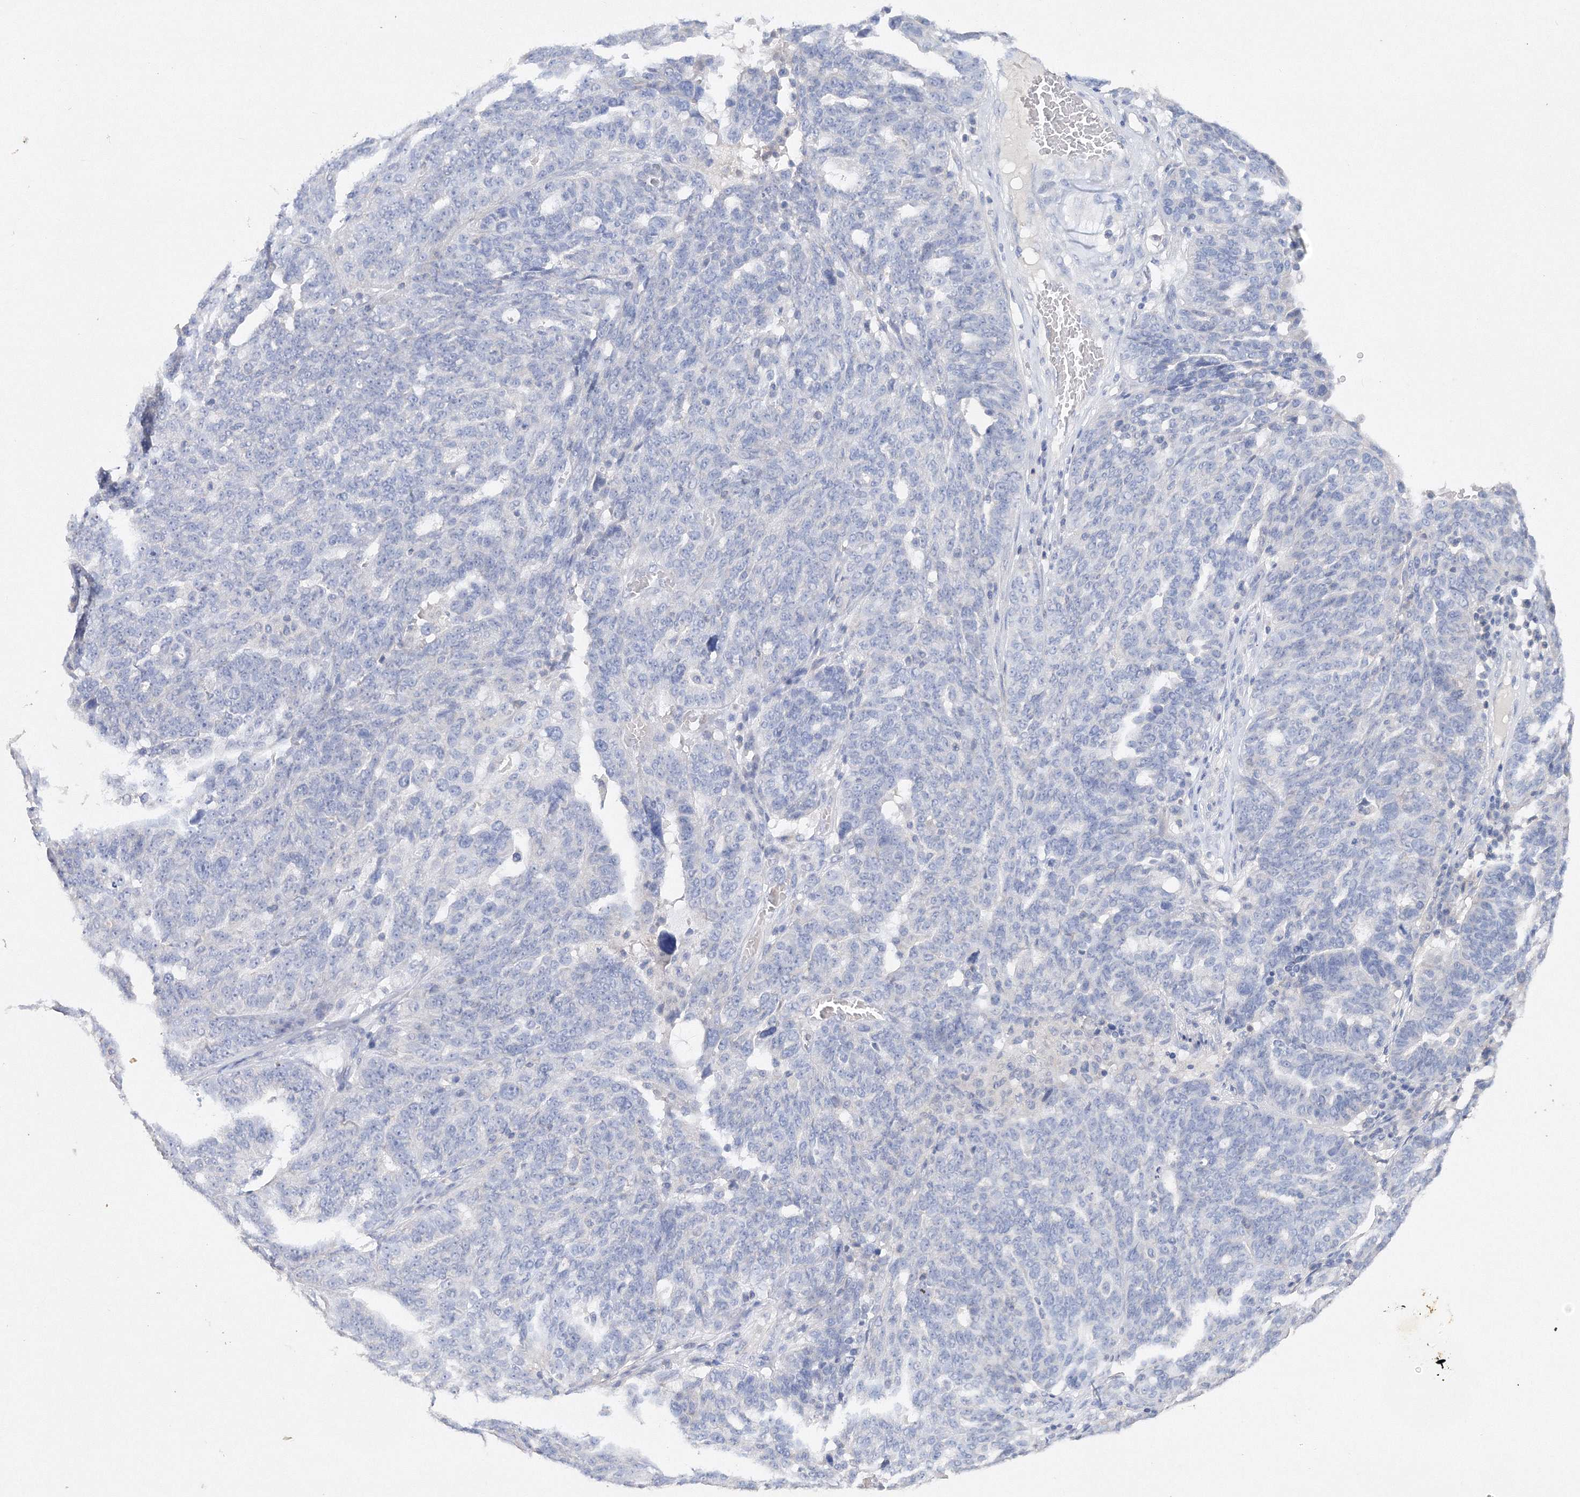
{"staining": {"intensity": "negative", "quantity": "none", "location": "none"}, "tissue": "ovarian cancer", "cell_type": "Tumor cells", "image_type": "cancer", "snomed": [{"axis": "morphology", "description": "Cystadenocarcinoma, serous, NOS"}, {"axis": "topography", "description": "Ovary"}], "caption": "DAB immunohistochemical staining of ovarian cancer (serous cystadenocarcinoma) reveals no significant staining in tumor cells.", "gene": "GLS", "patient": {"sex": "female", "age": 59}}